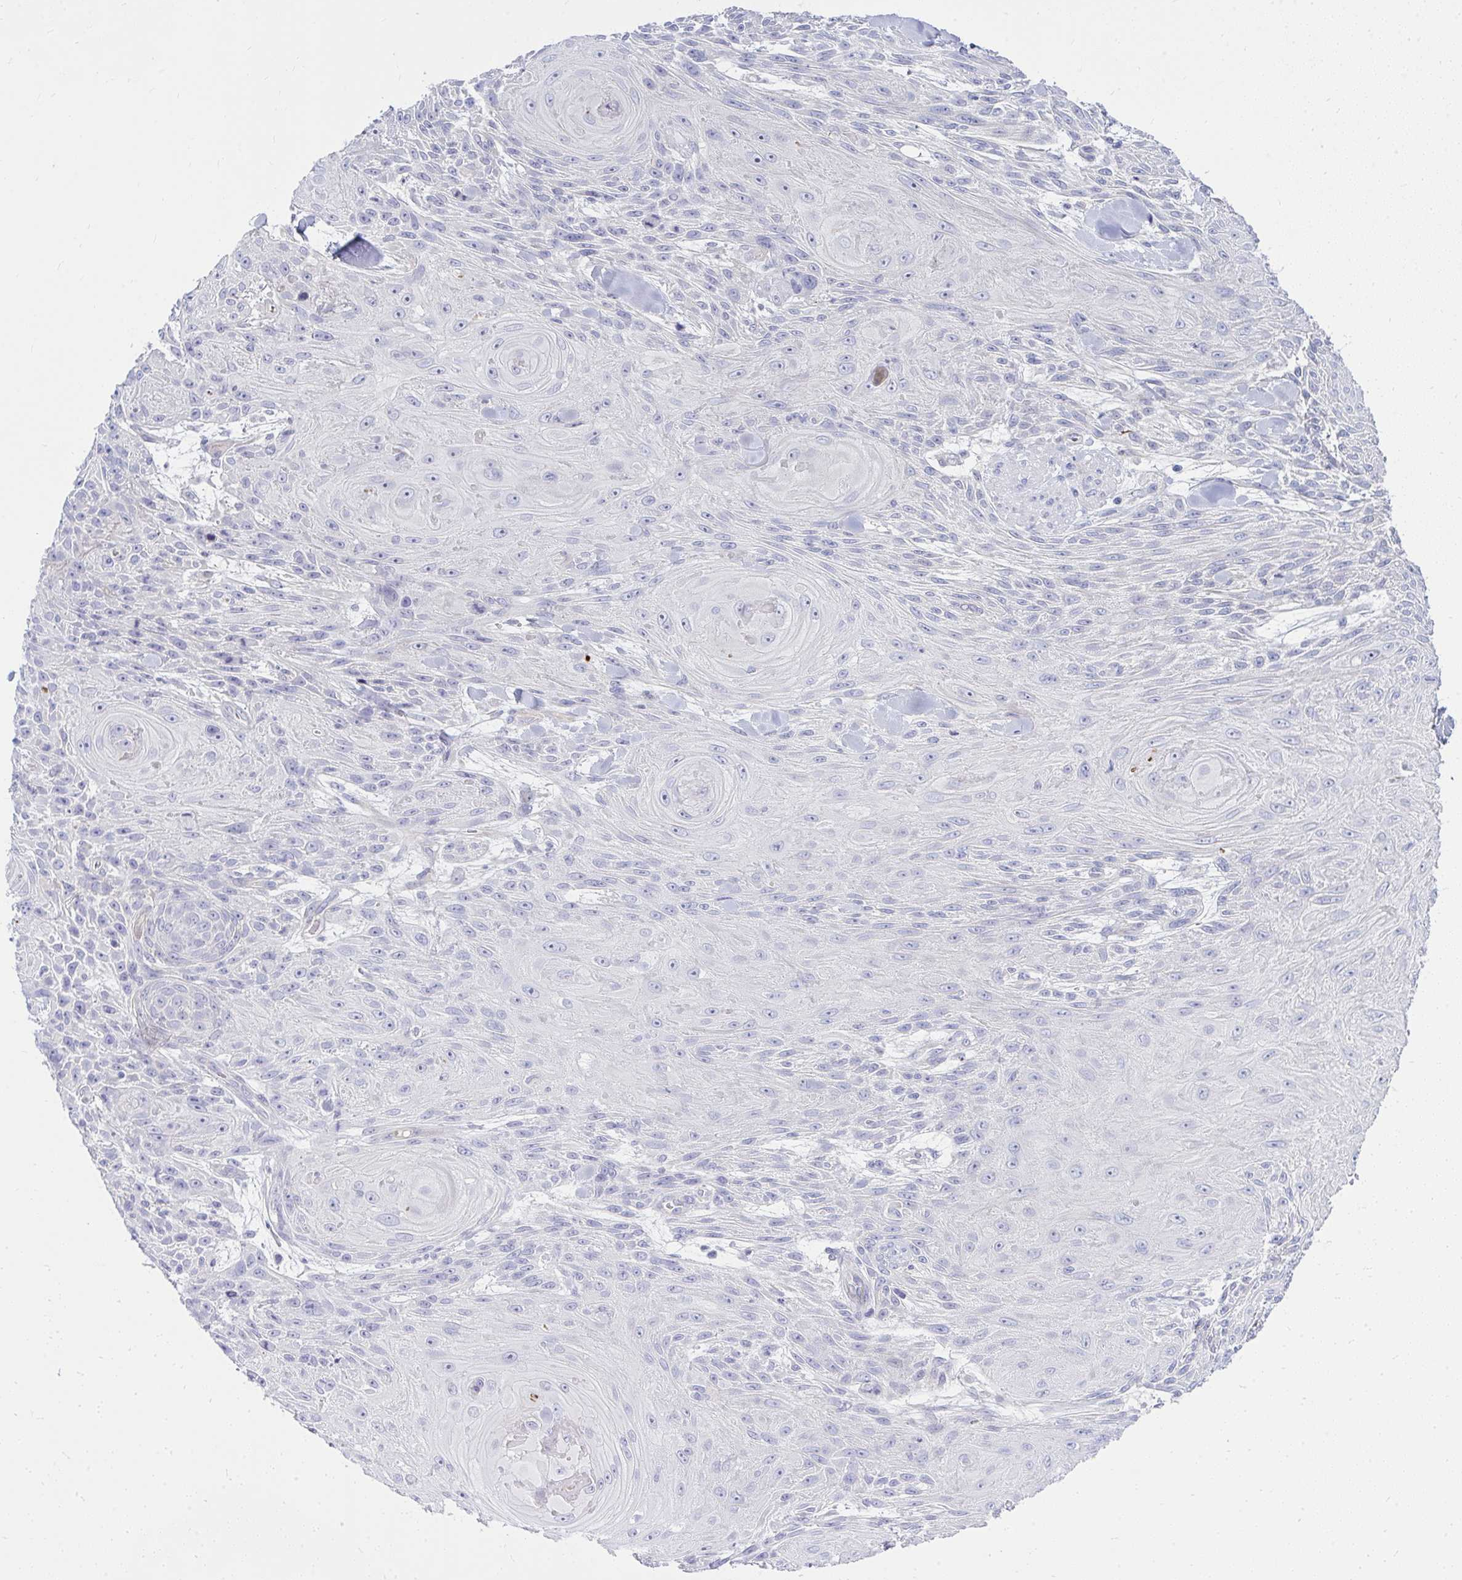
{"staining": {"intensity": "negative", "quantity": "none", "location": "none"}, "tissue": "skin cancer", "cell_type": "Tumor cells", "image_type": "cancer", "snomed": [{"axis": "morphology", "description": "Squamous cell carcinoma, NOS"}, {"axis": "topography", "description": "Skin"}], "caption": "Tumor cells show no significant staining in squamous cell carcinoma (skin). (DAB IHC, high magnification).", "gene": "LRRC36", "patient": {"sex": "male", "age": 88}}